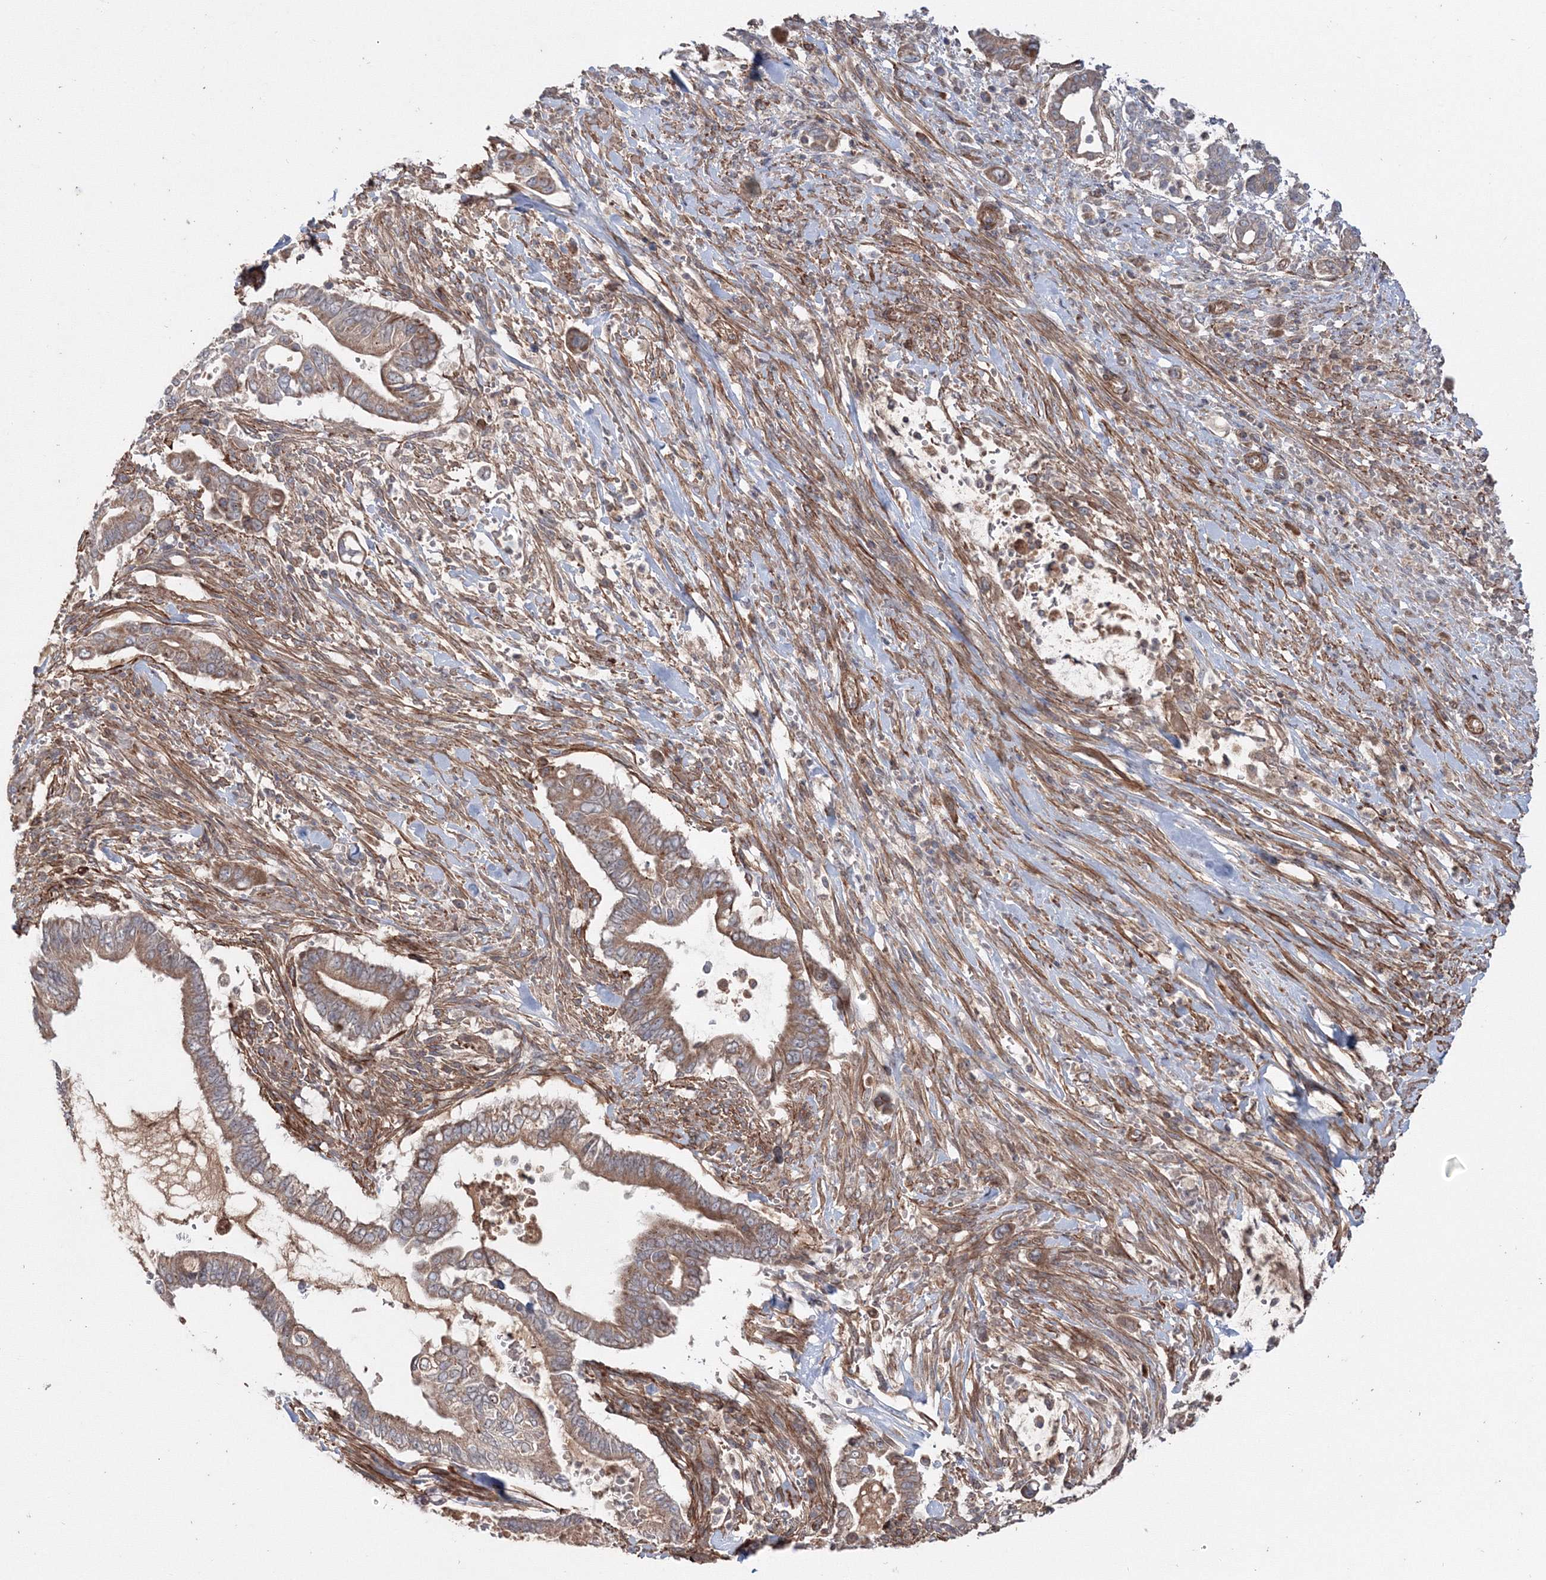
{"staining": {"intensity": "moderate", "quantity": ">75%", "location": "cytoplasmic/membranous"}, "tissue": "pancreatic cancer", "cell_type": "Tumor cells", "image_type": "cancer", "snomed": [{"axis": "morphology", "description": "Adenocarcinoma, NOS"}, {"axis": "topography", "description": "Pancreas"}], "caption": "Immunohistochemical staining of human pancreatic adenocarcinoma reveals medium levels of moderate cytoplasmic/membranous staining in approximately >75% of tumor cells.", "gene": "NOA1", "patient": {"sex": "male", "age": 68}}